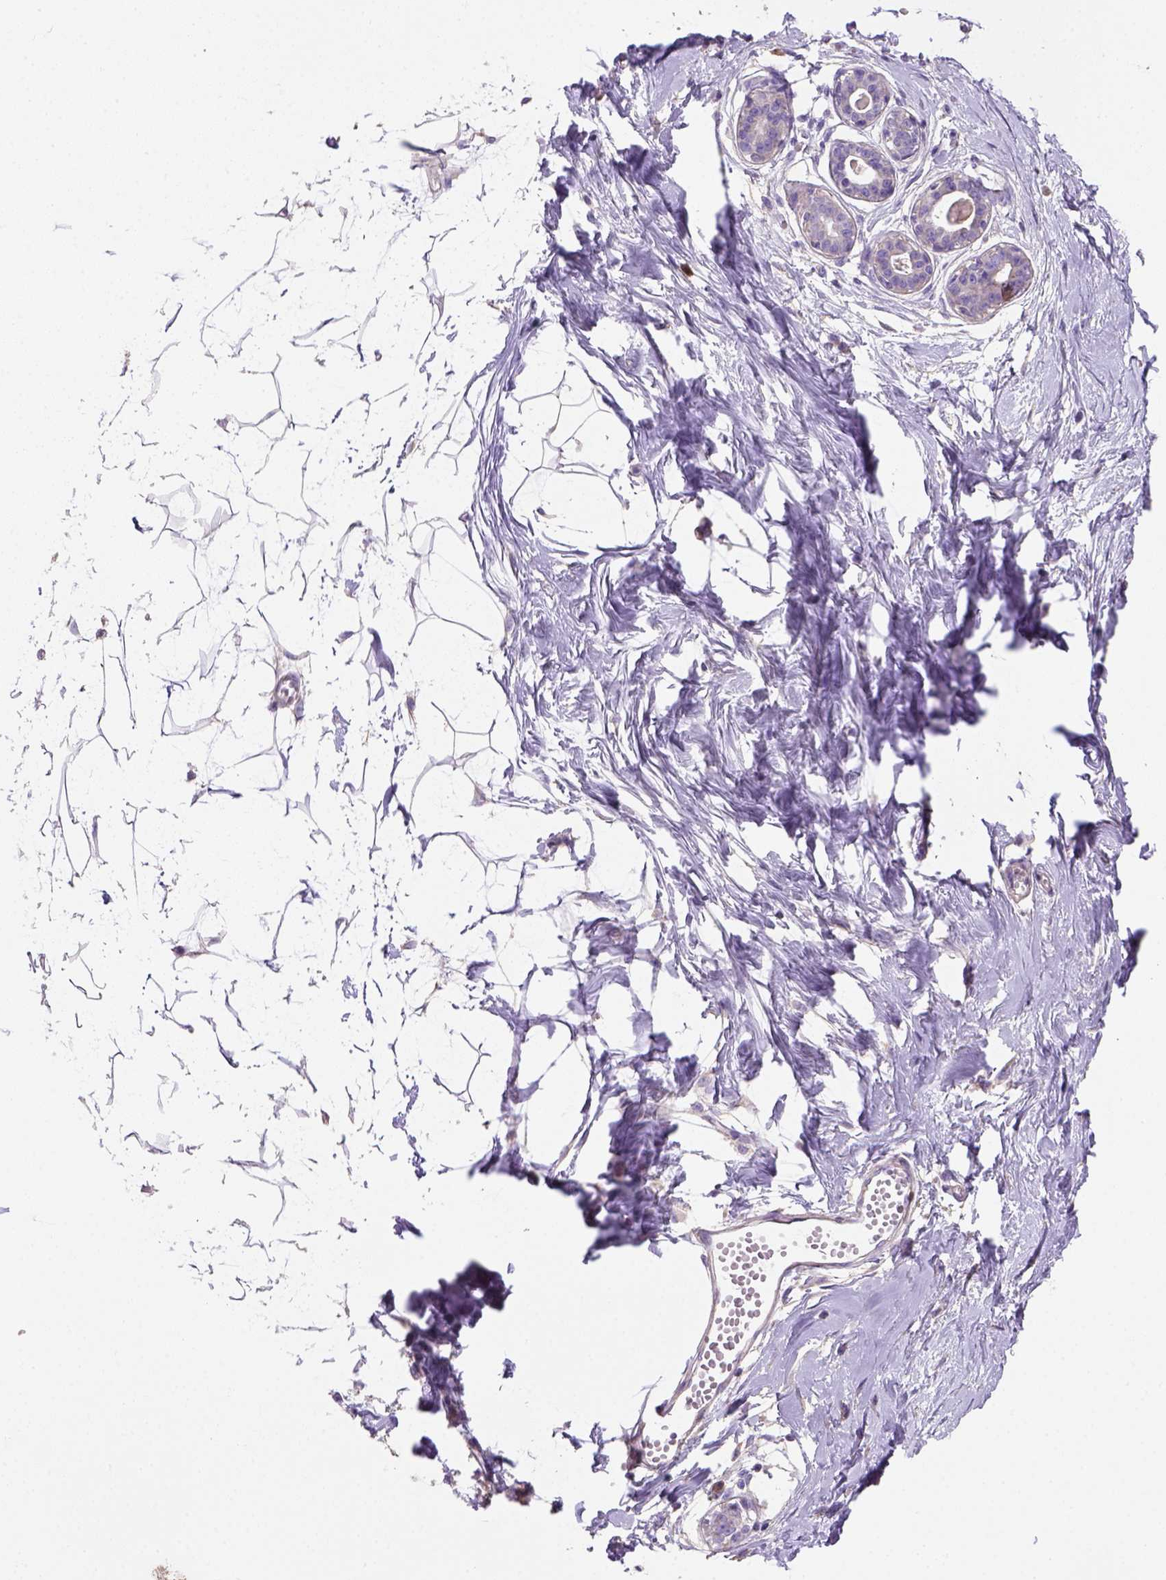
{"staining": {"intensity": "negative", "quantity": "none", "location": "none"}, "tissue": "breast", "cell_type": "Adipocytes", "image_type": "normal", "snomed": [{"axis": "morphology", "description": "Normal tissue, NOS"}, {"axis": "topography", "description": "Breast"}], "caption": "The IHC micrograph has no significant positivity in adipocytes of breast.", "gene": "HTRA1", "patient": {"sex": "female", "age": 45}}